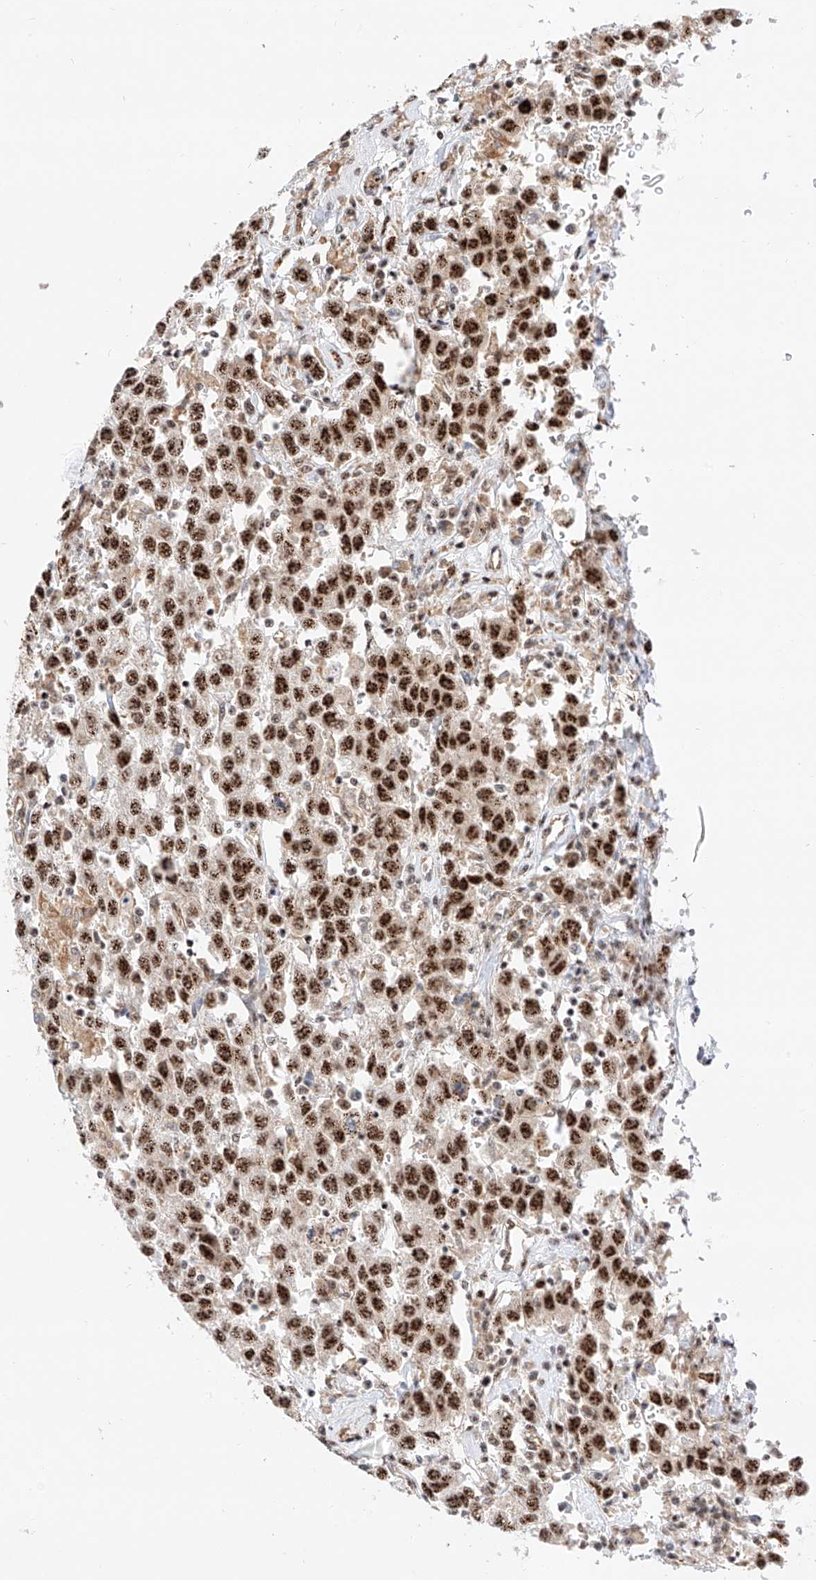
{"staining": {"intensity": "strong", "quantity": ">75%", "location": "nuclear"}, "tissue": "testis cancer", "cell_type": "Tumor cells", "image_type": "cancer", "snomed": [{"axis": "morphology", "description": "Seminoma, NOS"}, {"axis": "topography", "description": "Testis"}], "caption": "IHC histopathology image of neoplastic tissue: human seminoma (testis) stained using immunohistochemistry (IHC) reveals high levels of strong protein expression localized specifically in the nuclear of tumor cells, appearing as a nuclear brown color.", "gene": "ATXN7L2", "patient": {"sex": "male", "age": 41}}